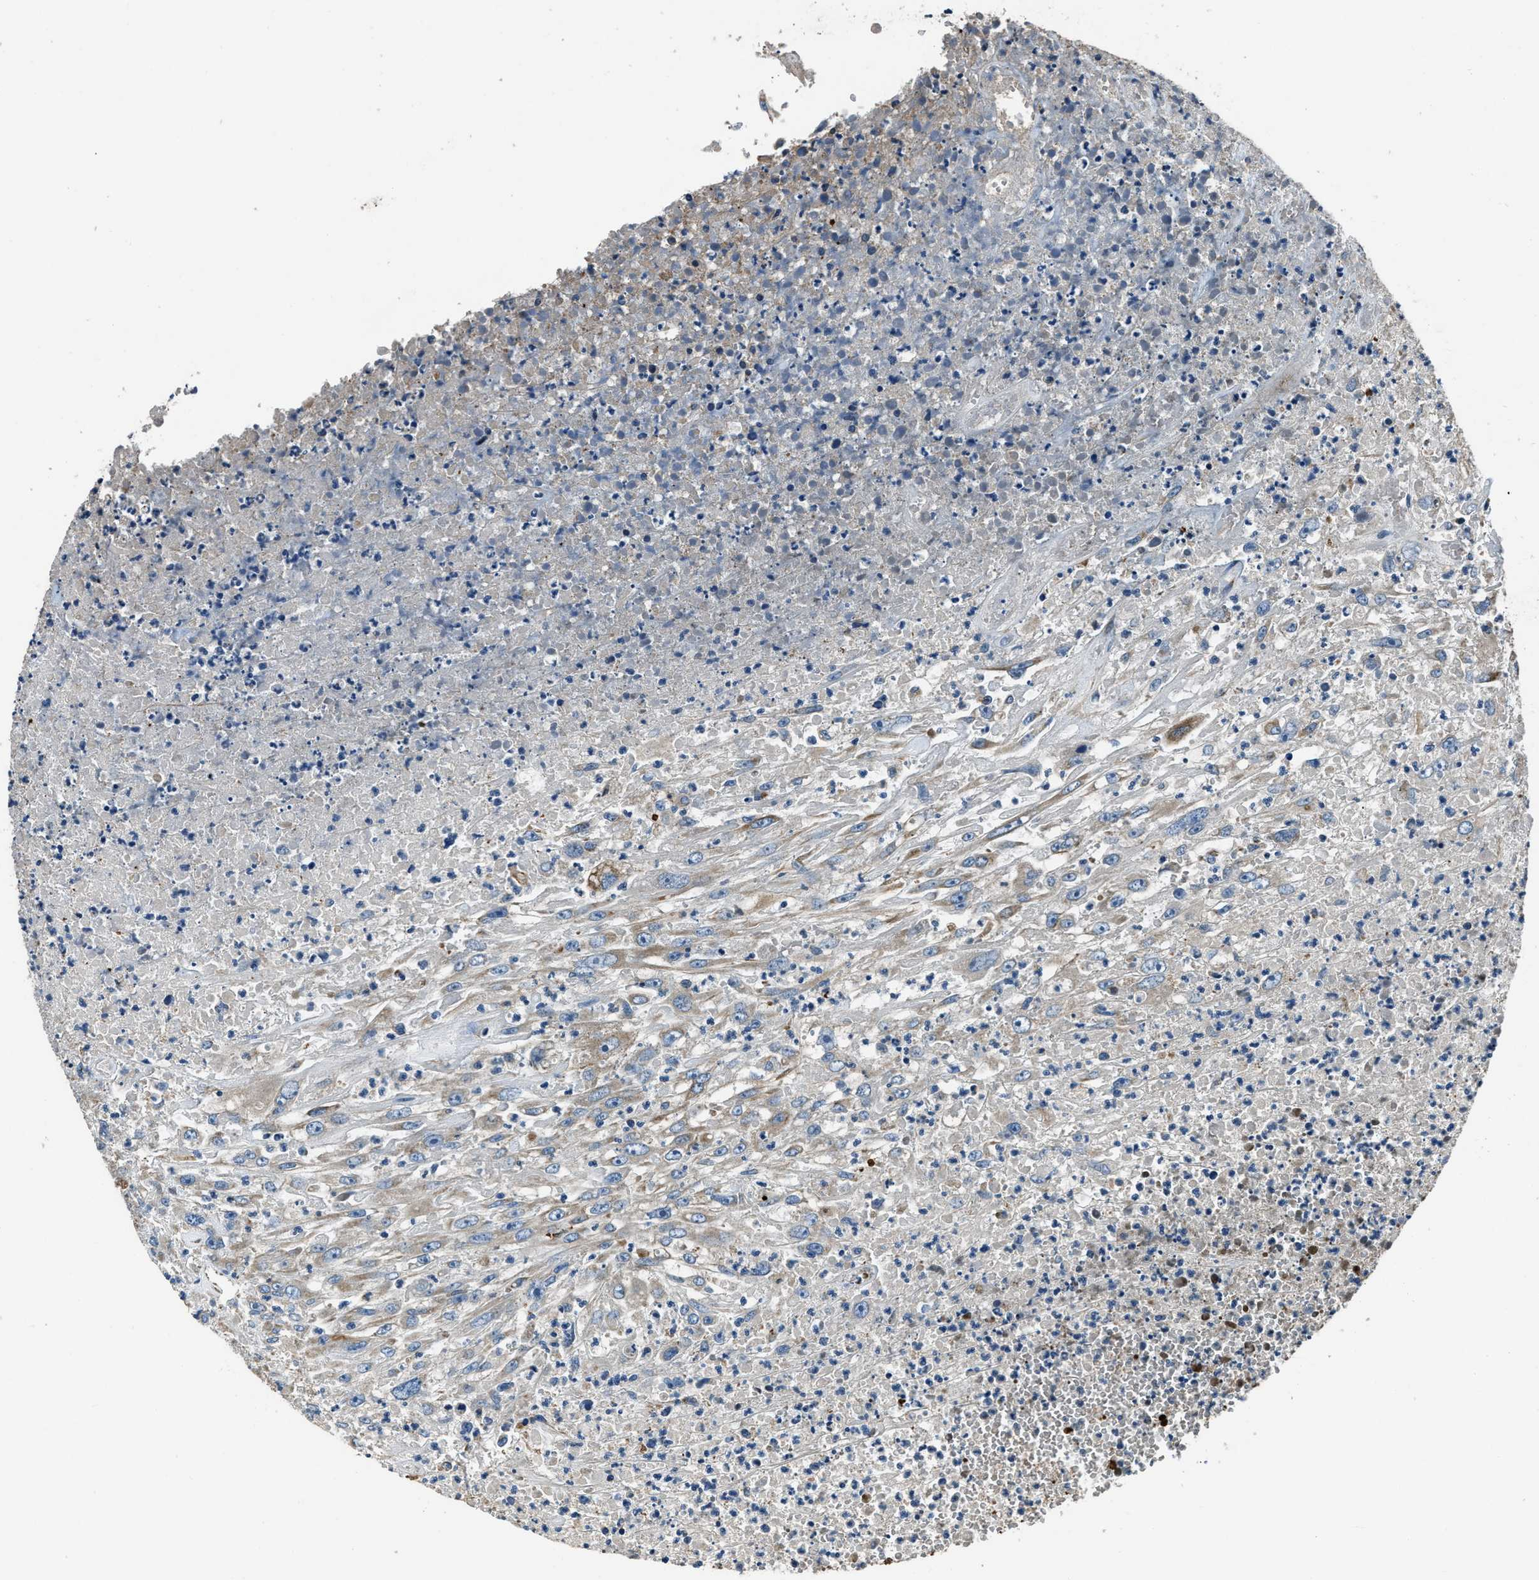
{"staining": {"intensity": "weak", "quantity": "<25%", "location": "cytoplasmic/membranous"}, "tissue": "urothelial cancer", "cell_type": "Tumor cells", "image_type": "cancer", "snomed": [{"axis": "morphology", "description": "Urothelial carcinoma, High grade"}, {"axis": "topography", "description": "Urinary bladder"}], "caption": "Protein analysis of urothelial cancer reveals no significant expression in tumor cells.", "gene": "OGDH", "patient": {"sex": "male", "age": 46}}